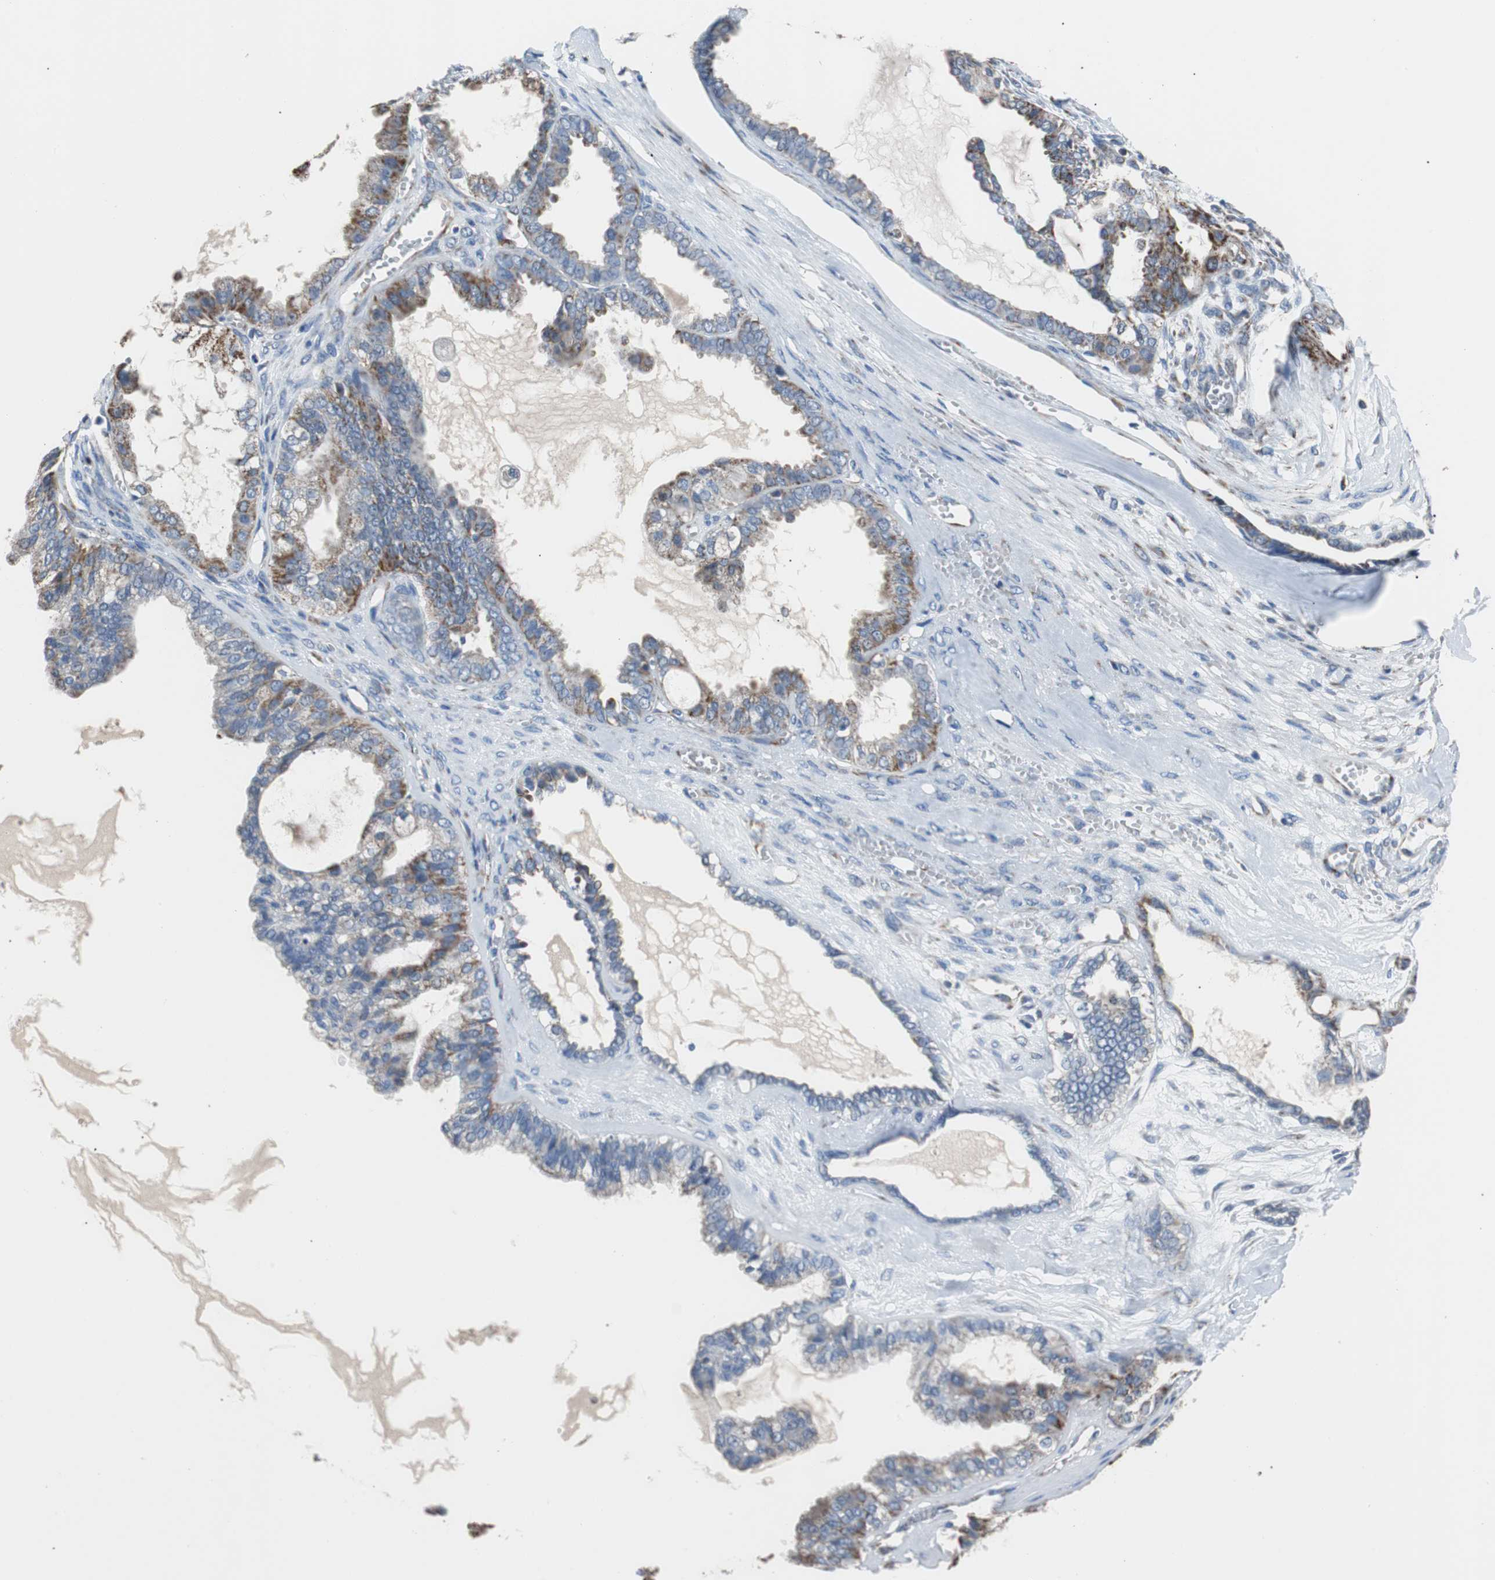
{"staining": {"intensity": "strong", "quantity": "25%-75%", "location": "cytoplasmic/membranous"}, "tissue": "ovarian cancer", "cell_type": "Tumor cells", "image_type": "cancer", "snomed": [{"axis": "morphology", "description": "Carcinoma, NOS"}, {"axis": "morphology", "description": "Carcinoma, endometroid"}, {"axis": "topography", "description": "Ovary"}], "caption": "Human ovarian endometroid carcinoma stained for a protein (brown) displays strong cytoplasmic/membranous positive positivity in about 25%-75% of tumor cells.", "gene": "PITRM1", "patient": {"sex": "female", "age": 50}}